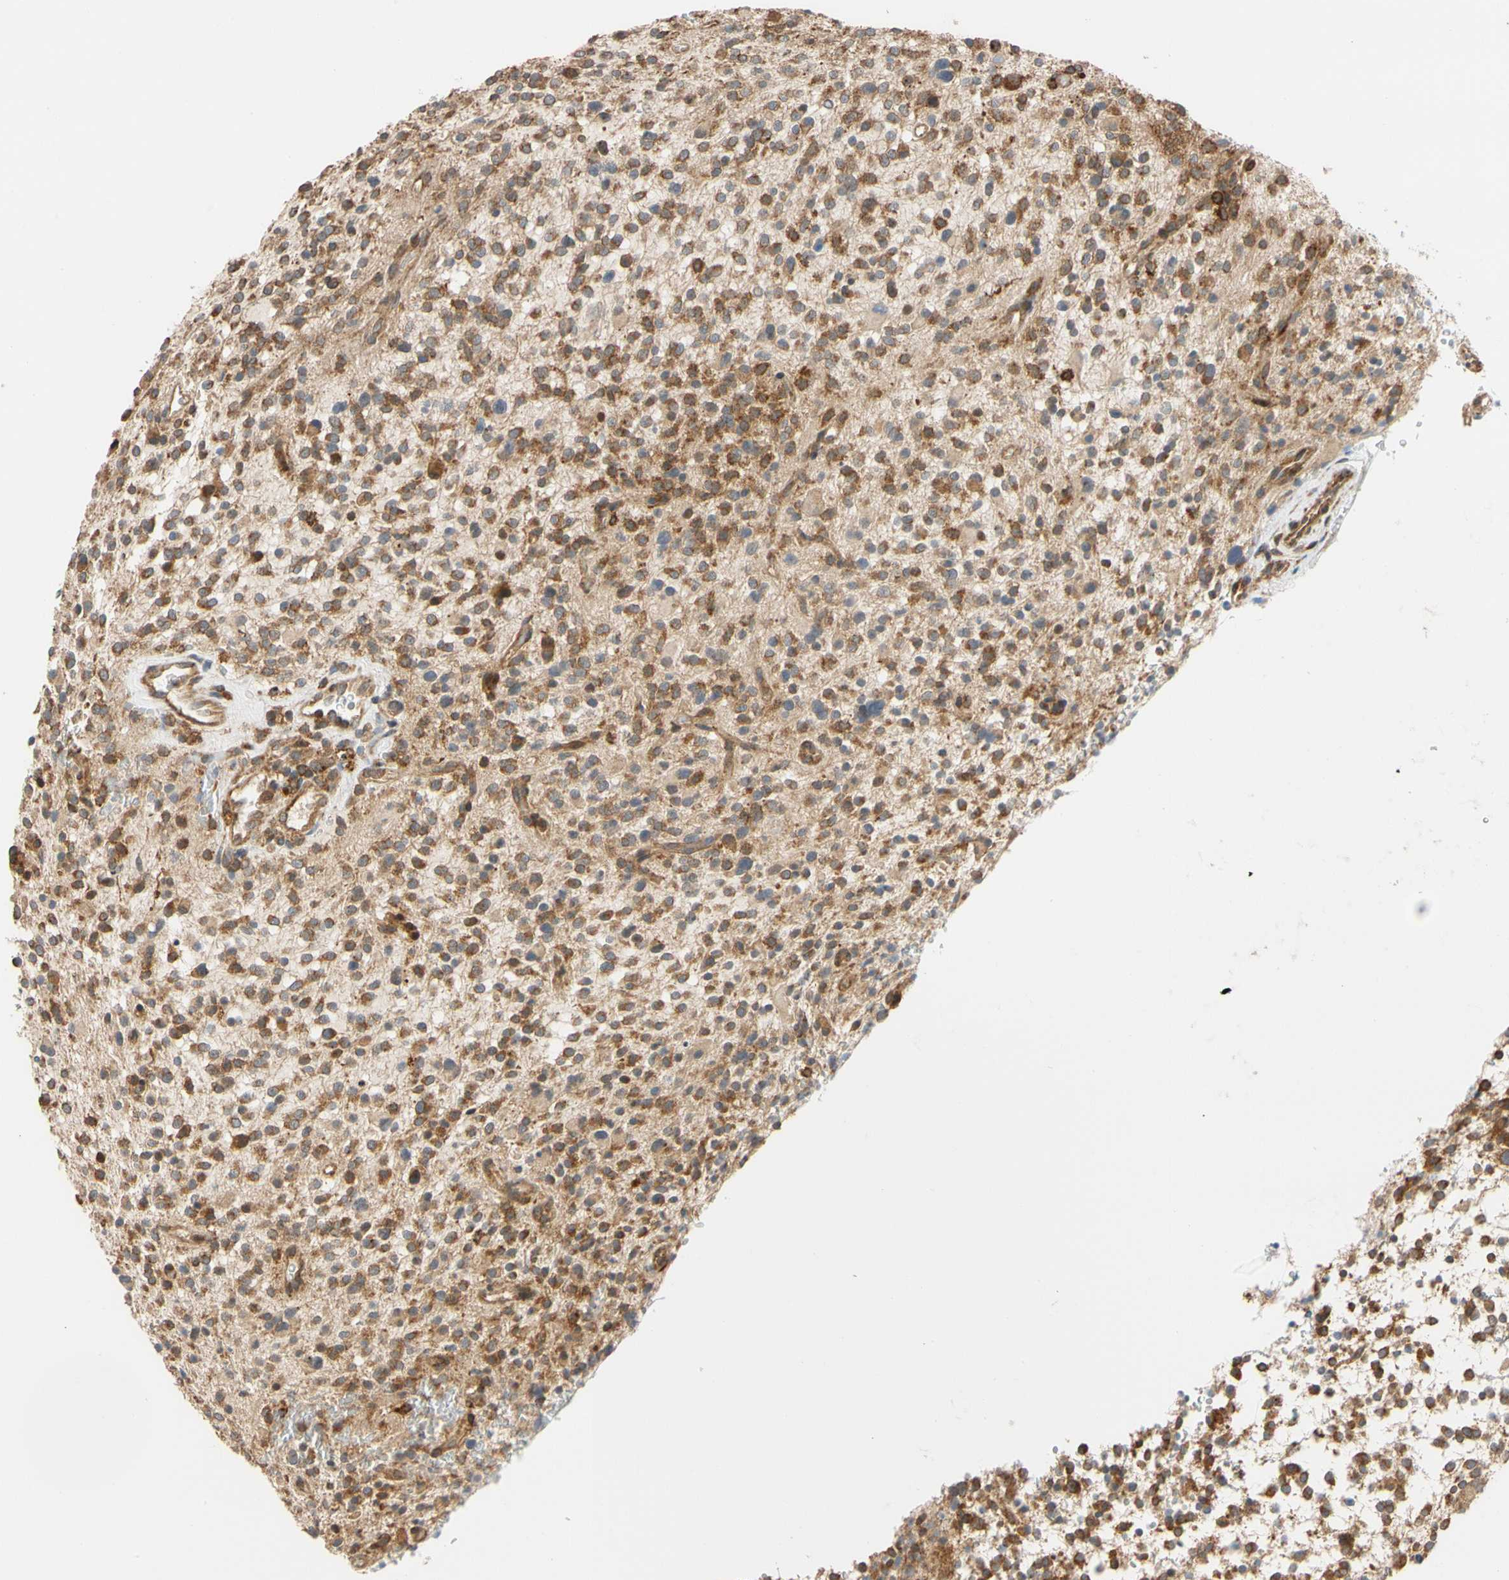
{"staining": {"intensity": "moderate", "quantity": ">75%", "location": "cytoplasmic/membranous"}, "tissue": "glioma", "cell_type": "Tumor cells", "image_type": "cancer", "snomed": [{"axis": "morphology", "description": "Glioma, malignant, High grade"}, {"axis": "topography", "description": "Brain"}], "caption": "Immunohistochemistry micrograph of human malignant glioma (high-grade) stained for a protein (brown), which reveals medium levels of moderate cytoplasmic/membranous staining in approximately >75% of tumor cells.", "gene": "ANKHD1", "patient": {"sex": "male", "age": 48}}